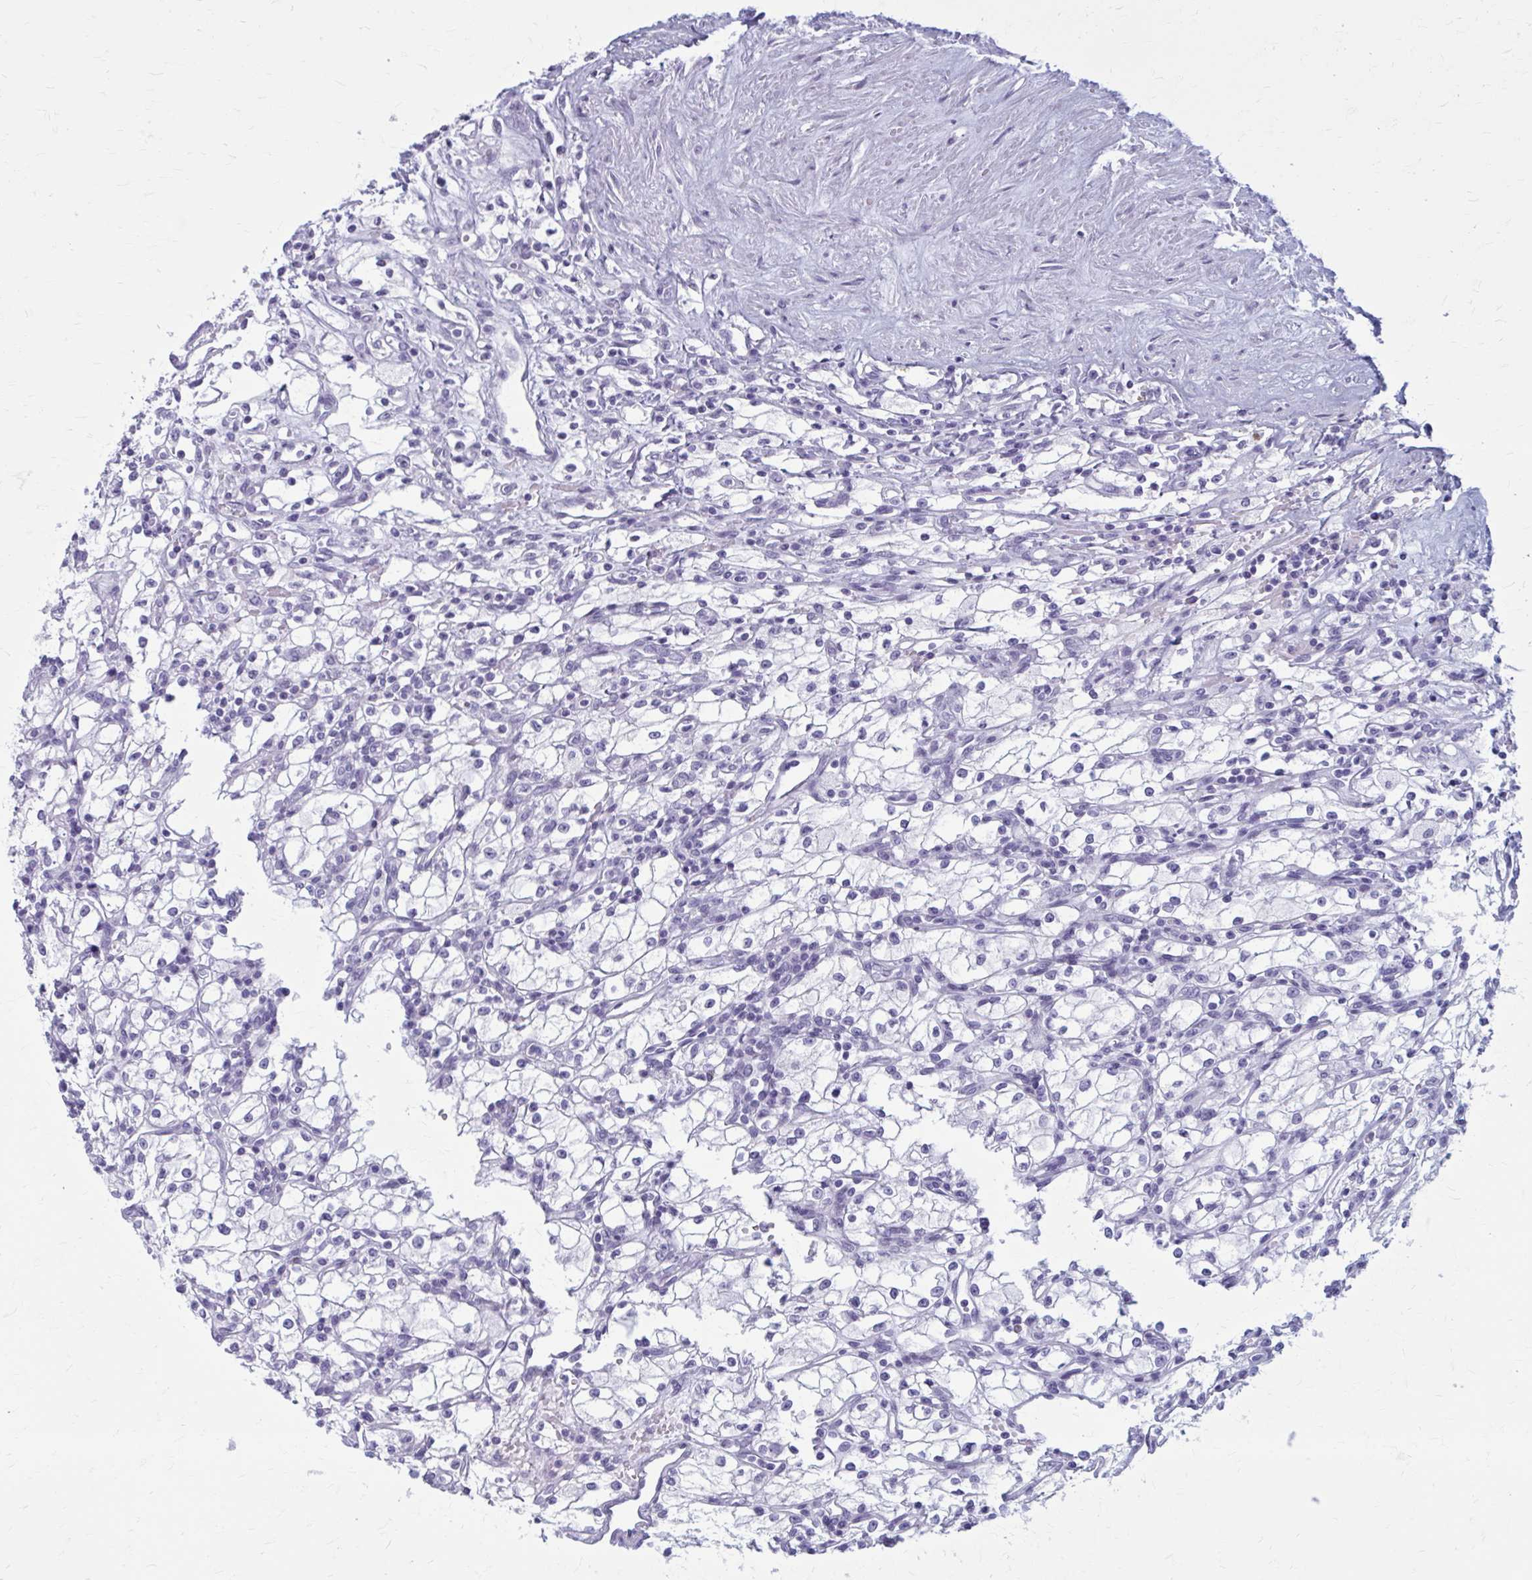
{"staining": {"intensity": "negative", "quantity": "none", "location": "none"}, "tissue": "renal cancer", "cell_type": "Tumor cells", "image_type": "cancer", "snomed": [{"axis": "morphology", "description": "Adenocarcinoma, NOS"}, {"axis": "topography", "description": "Kidney"}], "caption": "Immunohistochemical staining of renal cancer shows no significant positivity in tumor cells.", "gene": "ZDHHC7", "patient": {"sex": "male", "age": 59}}